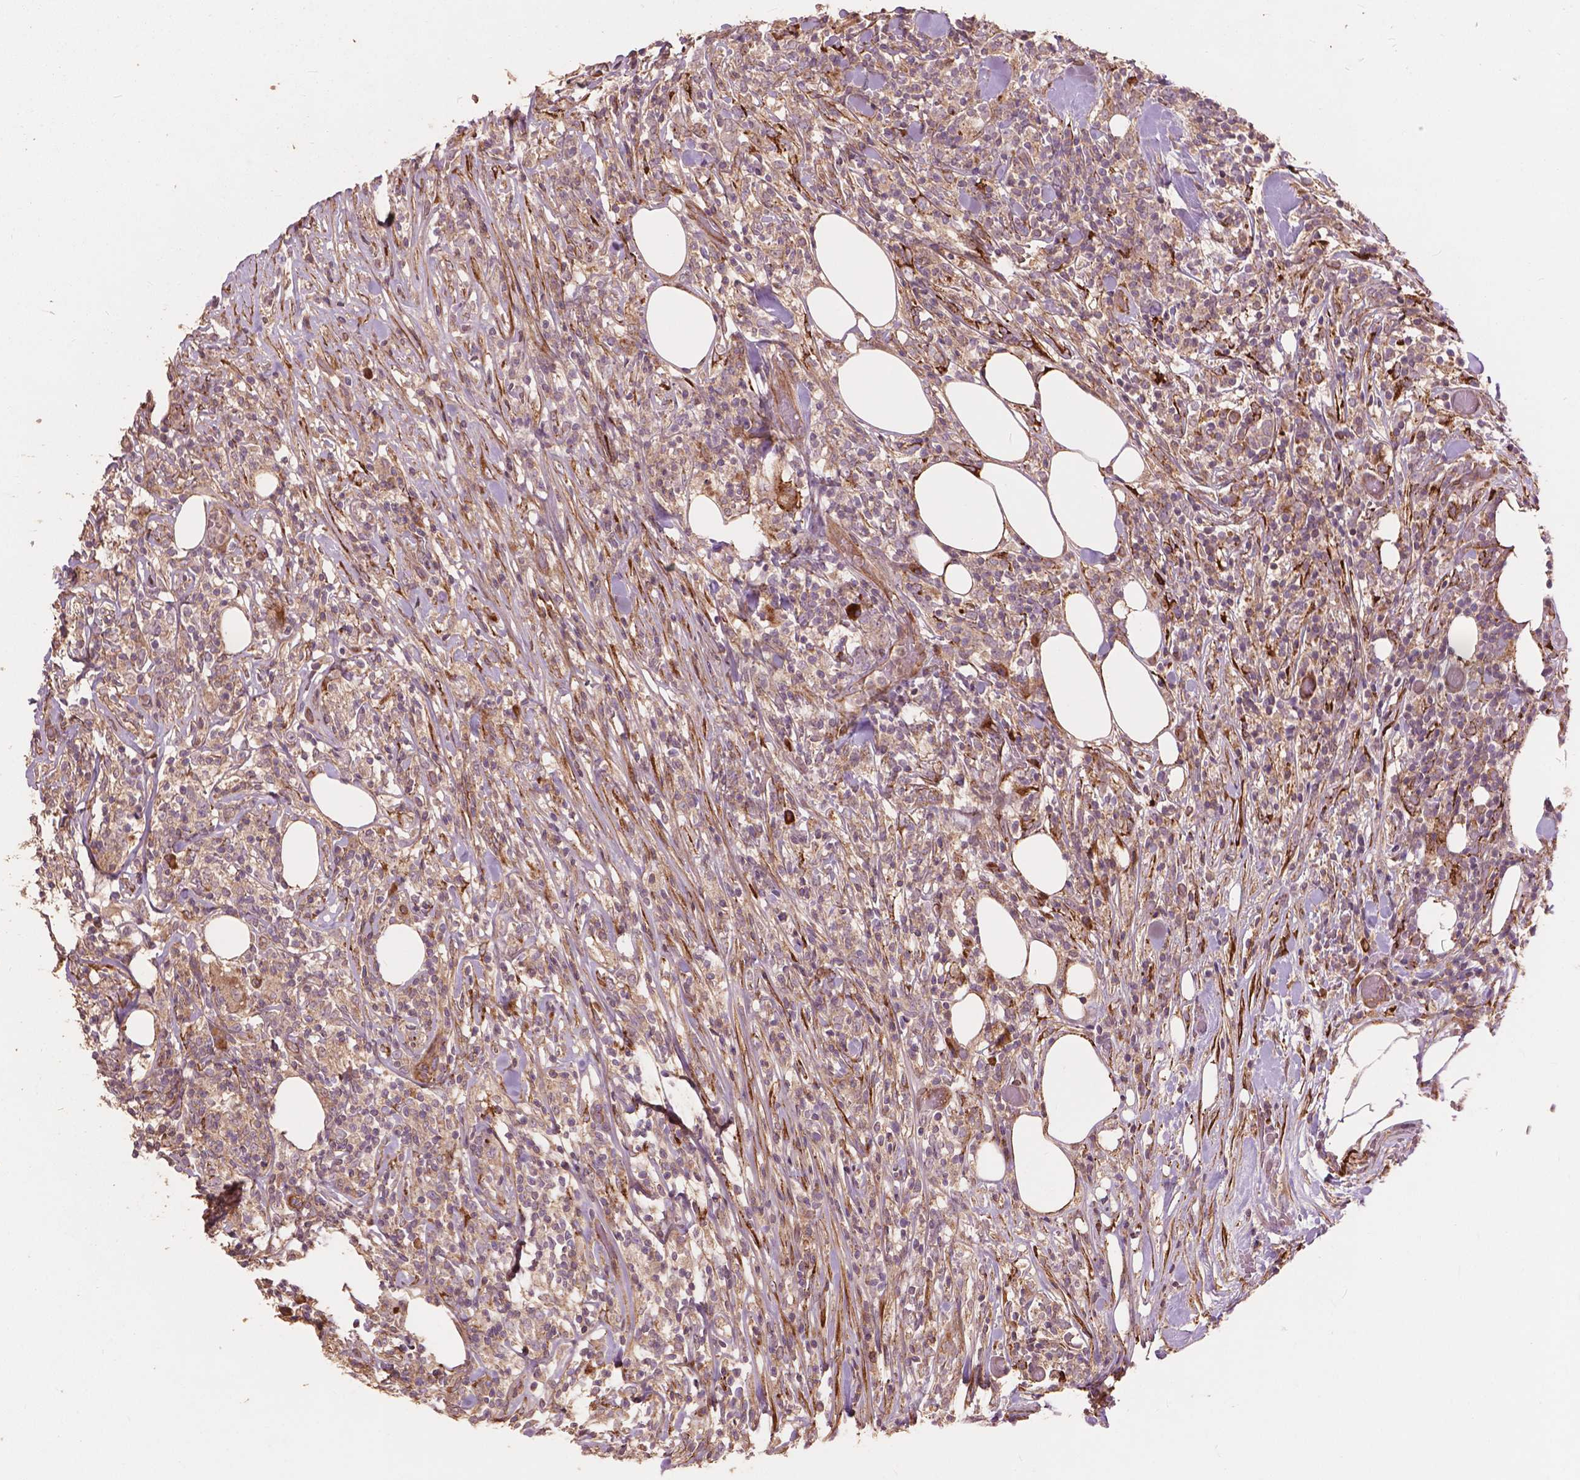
{"staining": {"intensity": "weak", "quantity": ">75%", "location": "cytoplasmic/membranous"}, "tissue": "lymphoma", "cell_type": "Tumor cells", "image_type": "cancer", "snomed": [{"axis": "morphology", "description": "Malignant lymphoma, non-Hodgkin's type, High grade"}, {"axis": "topography", "description": "Lymph node"}], "caption": "Immunohistochemistry (IHC) photomicrograph of lymphoma stained for a protein (brown), which displays low levels of weak cytoplasmic/membranous expression in approximately >75% of tumor cells.", "gene": "FNIP1", "patient": {"sex": "female", "age": 84}}